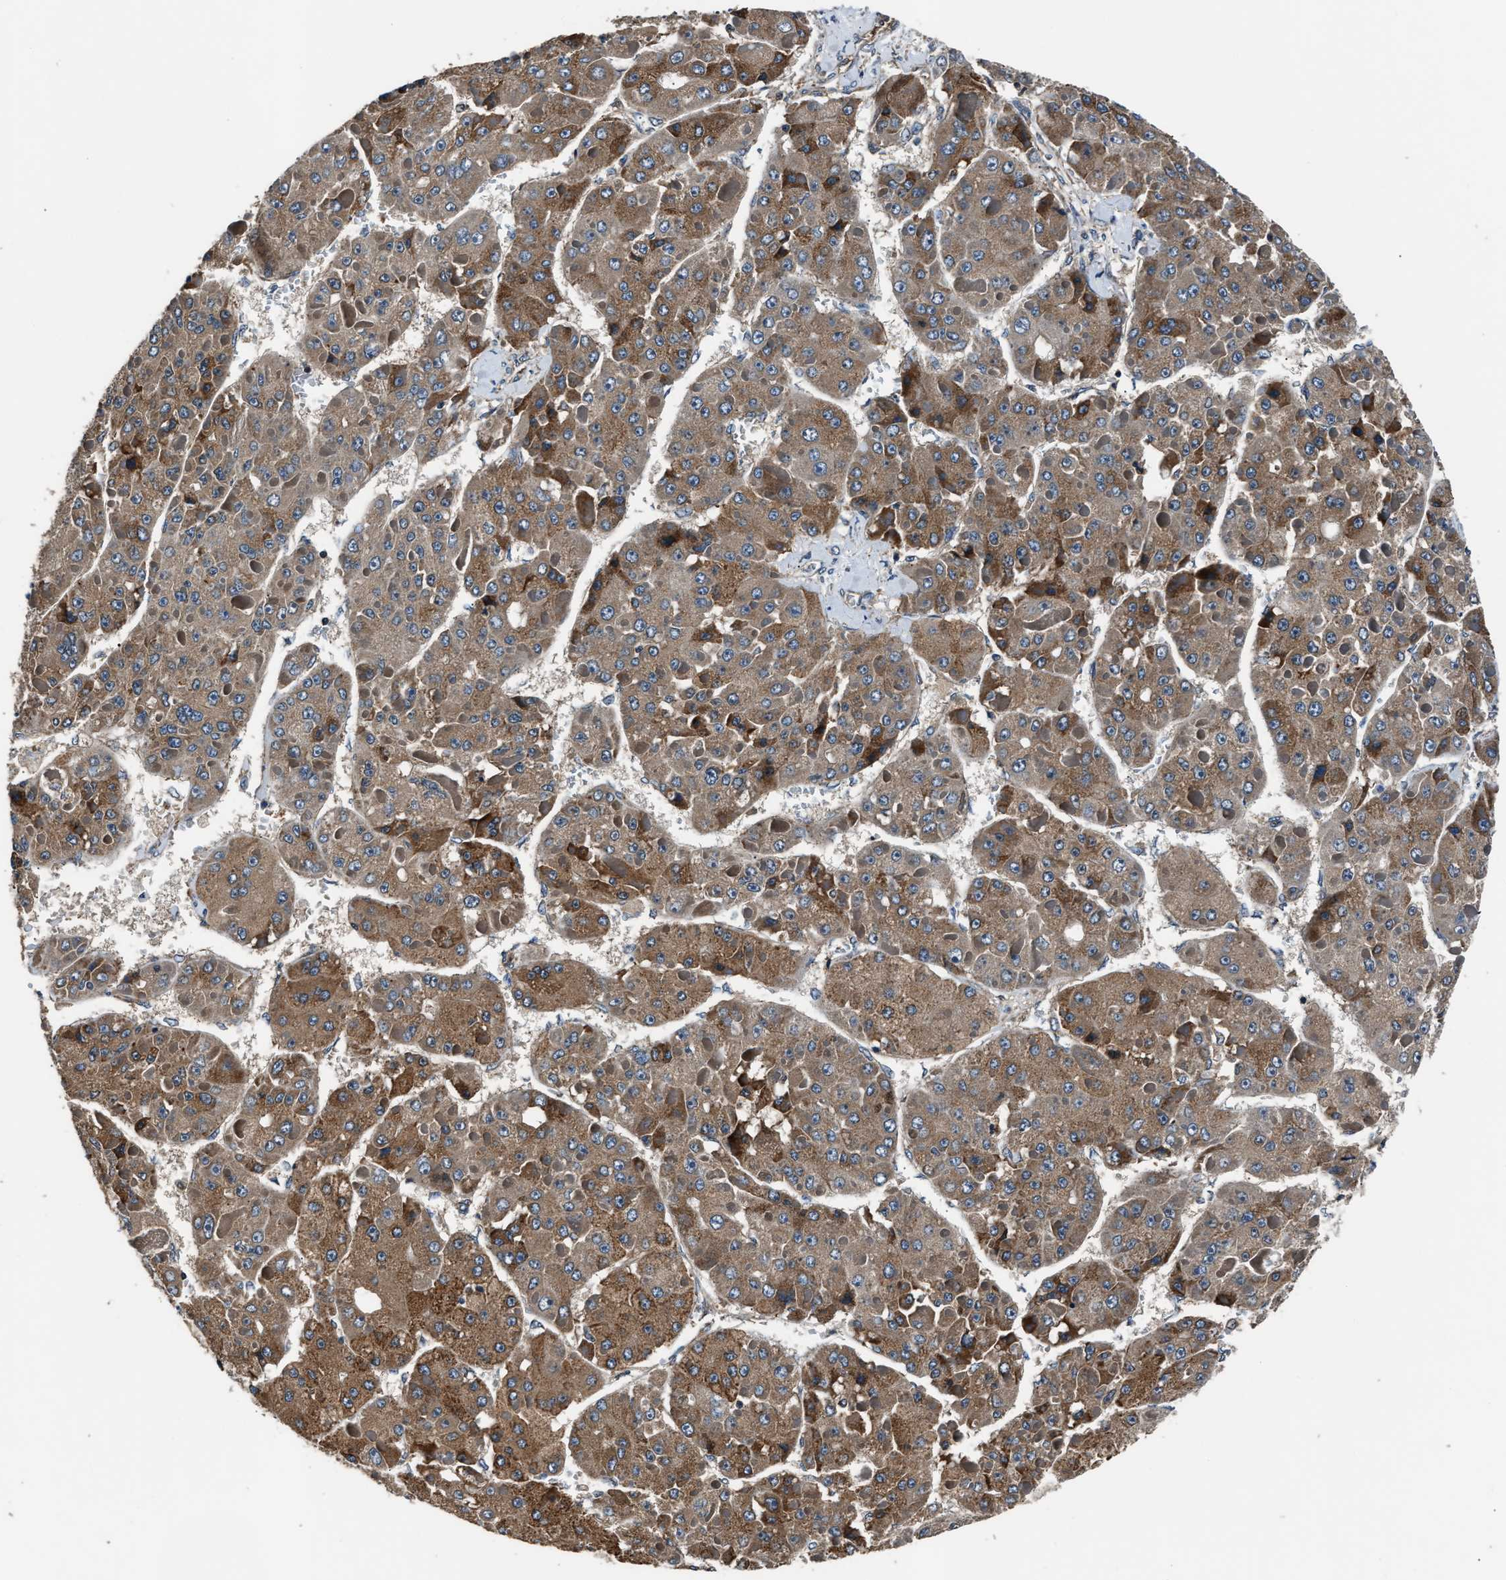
{"staining": {"intensity": "moderate", "quantity": ">75%", "location": "cytoplasmic/membranous"}, "tissue": "liver cancer", "cell_type": "Tumor cells", "image_type": "cancer", "snomed": [{"axis": "morphology", "description": "Carcinoma, Hepatocellular, NOS"}, {"axis": "topography", "description": "Liver"}], "caption": "Immunohistochemical staining of human hepatocellular carcinoma (liver) demonstrates medium levels of moderate cytoplasmic/membranous positivity in about >75% of tumor cells.", "gene": "IMPDH2", "patient": {"sex": "female", "age": 73}}